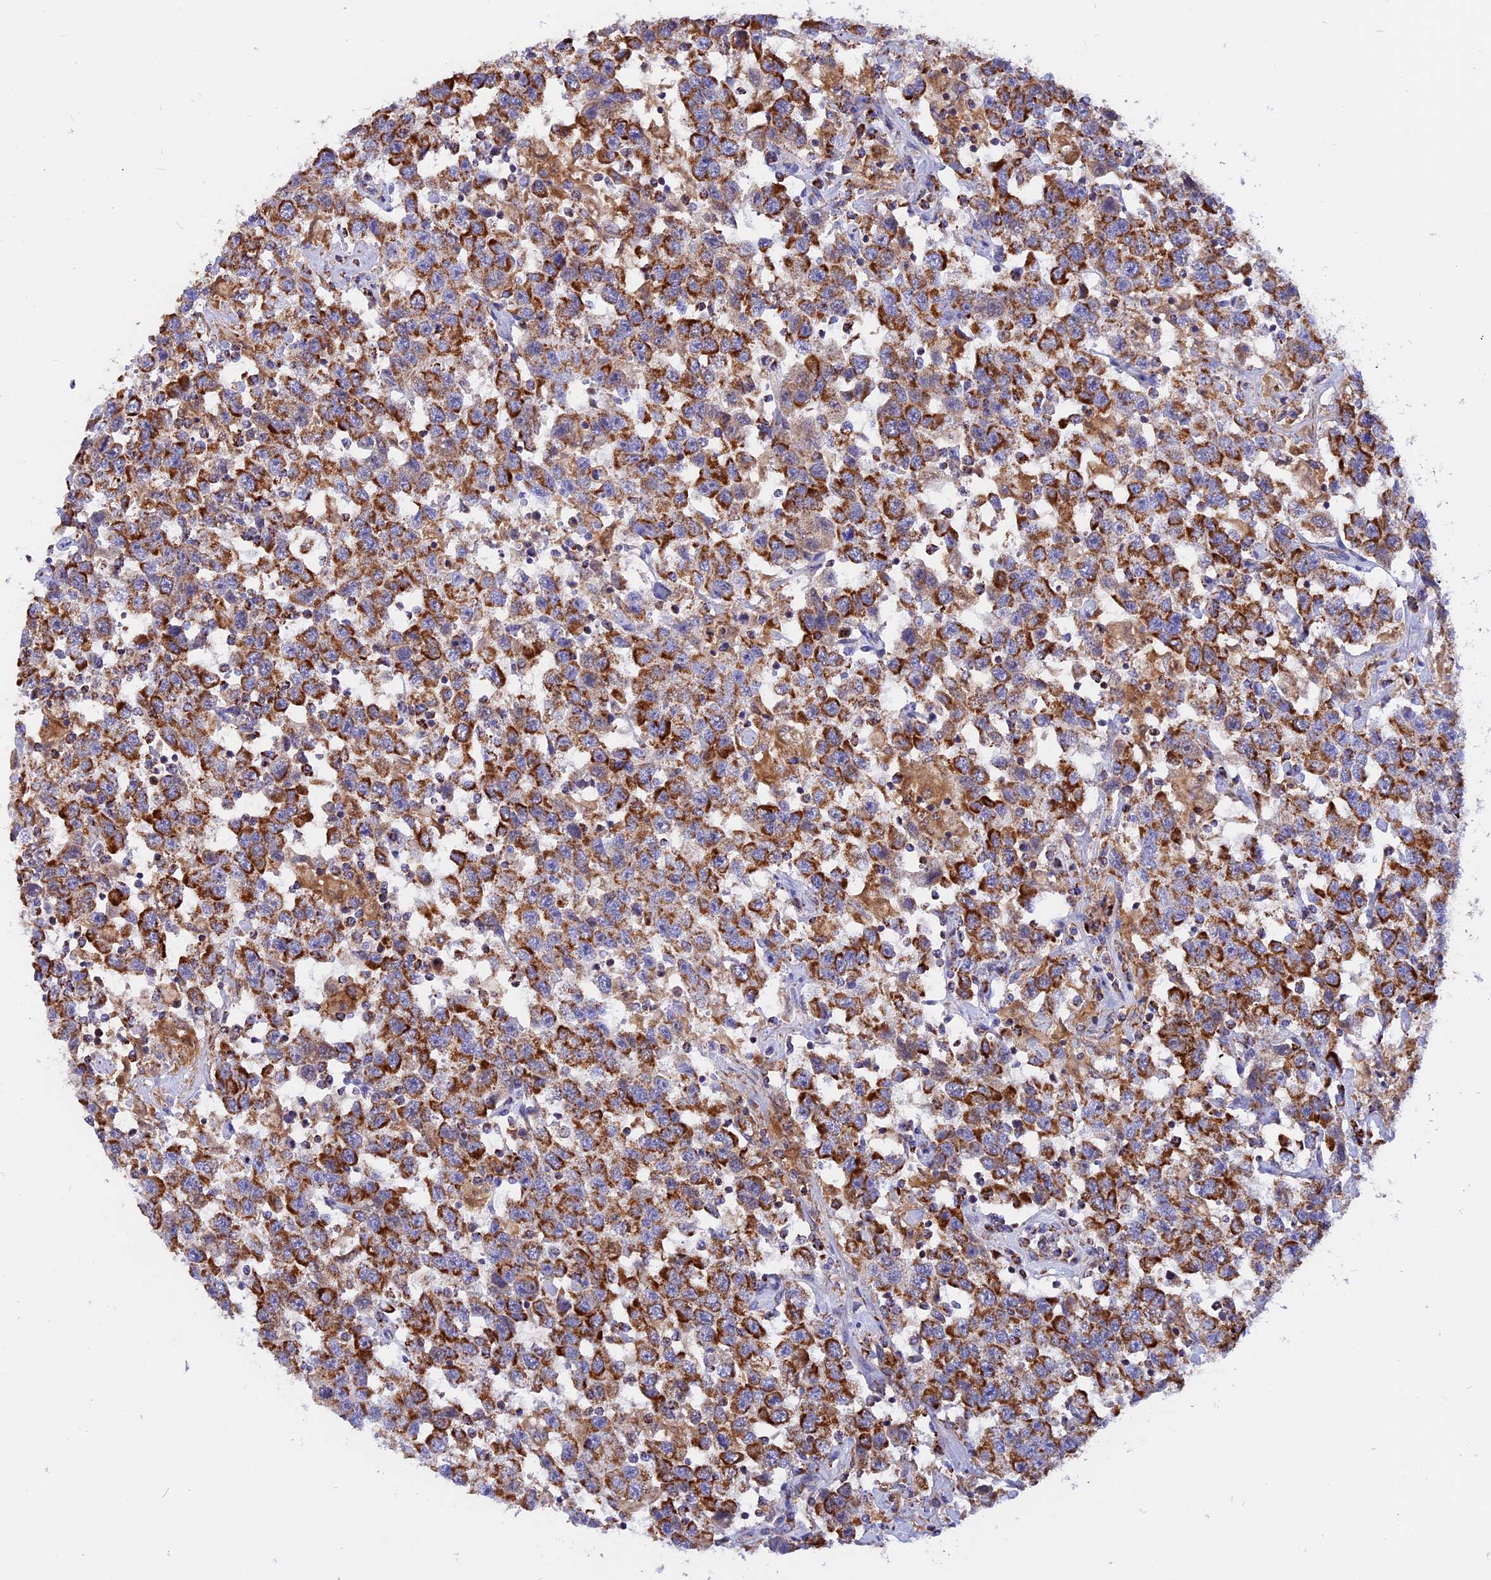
{"staining": {"intensity": "strong", "quantity": ">75%", "location": "cytoplasmic/membranous"}, "tissue": "testis cancer", "cell_type": "Tumor cells", "image_type": "cancer", "snomed": [{"axis": "morphology", "description": "Seminoma, NOS"}, {"axis": "topography", "description": "Testis"}], "caption": "Immunohistochemical staining of testis seminoma demonstrates high levels of strong cytoplasmic/membranous protein staining in approximately >75% of tumor cells.", "gene": "GCDH", "patient": {"sex": "male", "age": 41}}